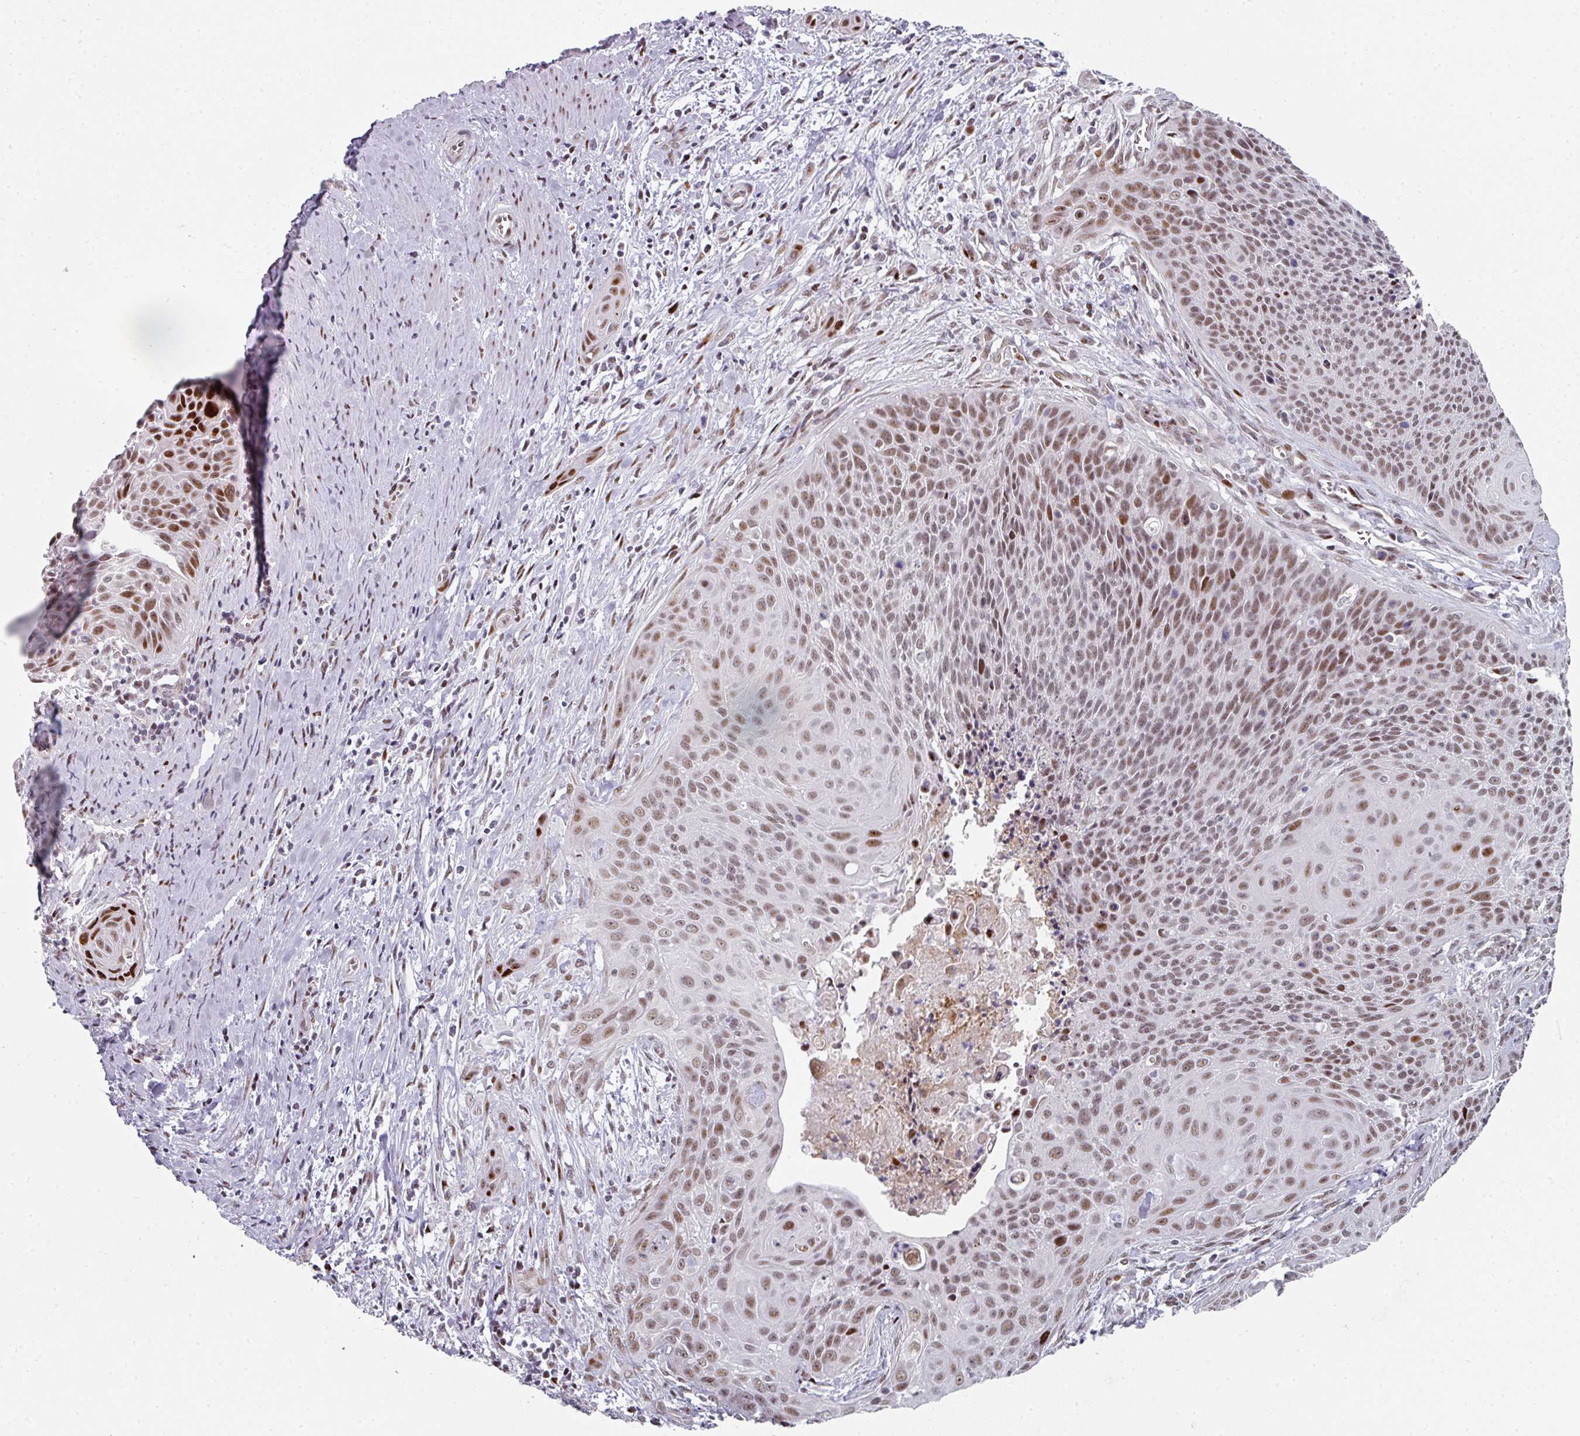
{"staining": {"intensity": "moderate", "quantity": ">75%", "location": "nuclear"}, "tissue": "cervical cancer", "cell_type": "Tumor cells", "image_type": "cancer", "snomed": [{"axis": "morphology", "description": "Squamous cell carcinoma, NOS"}, {"axis": "topography", "description": "Cervix"}], "caption": "The histopathology image exhibits a brown stain indicating the presence of a protein in the nuclear of tumor cells in cervical cancer.", "gene": "SF3B5", "patient": {"sex": "female", "age": 55}}